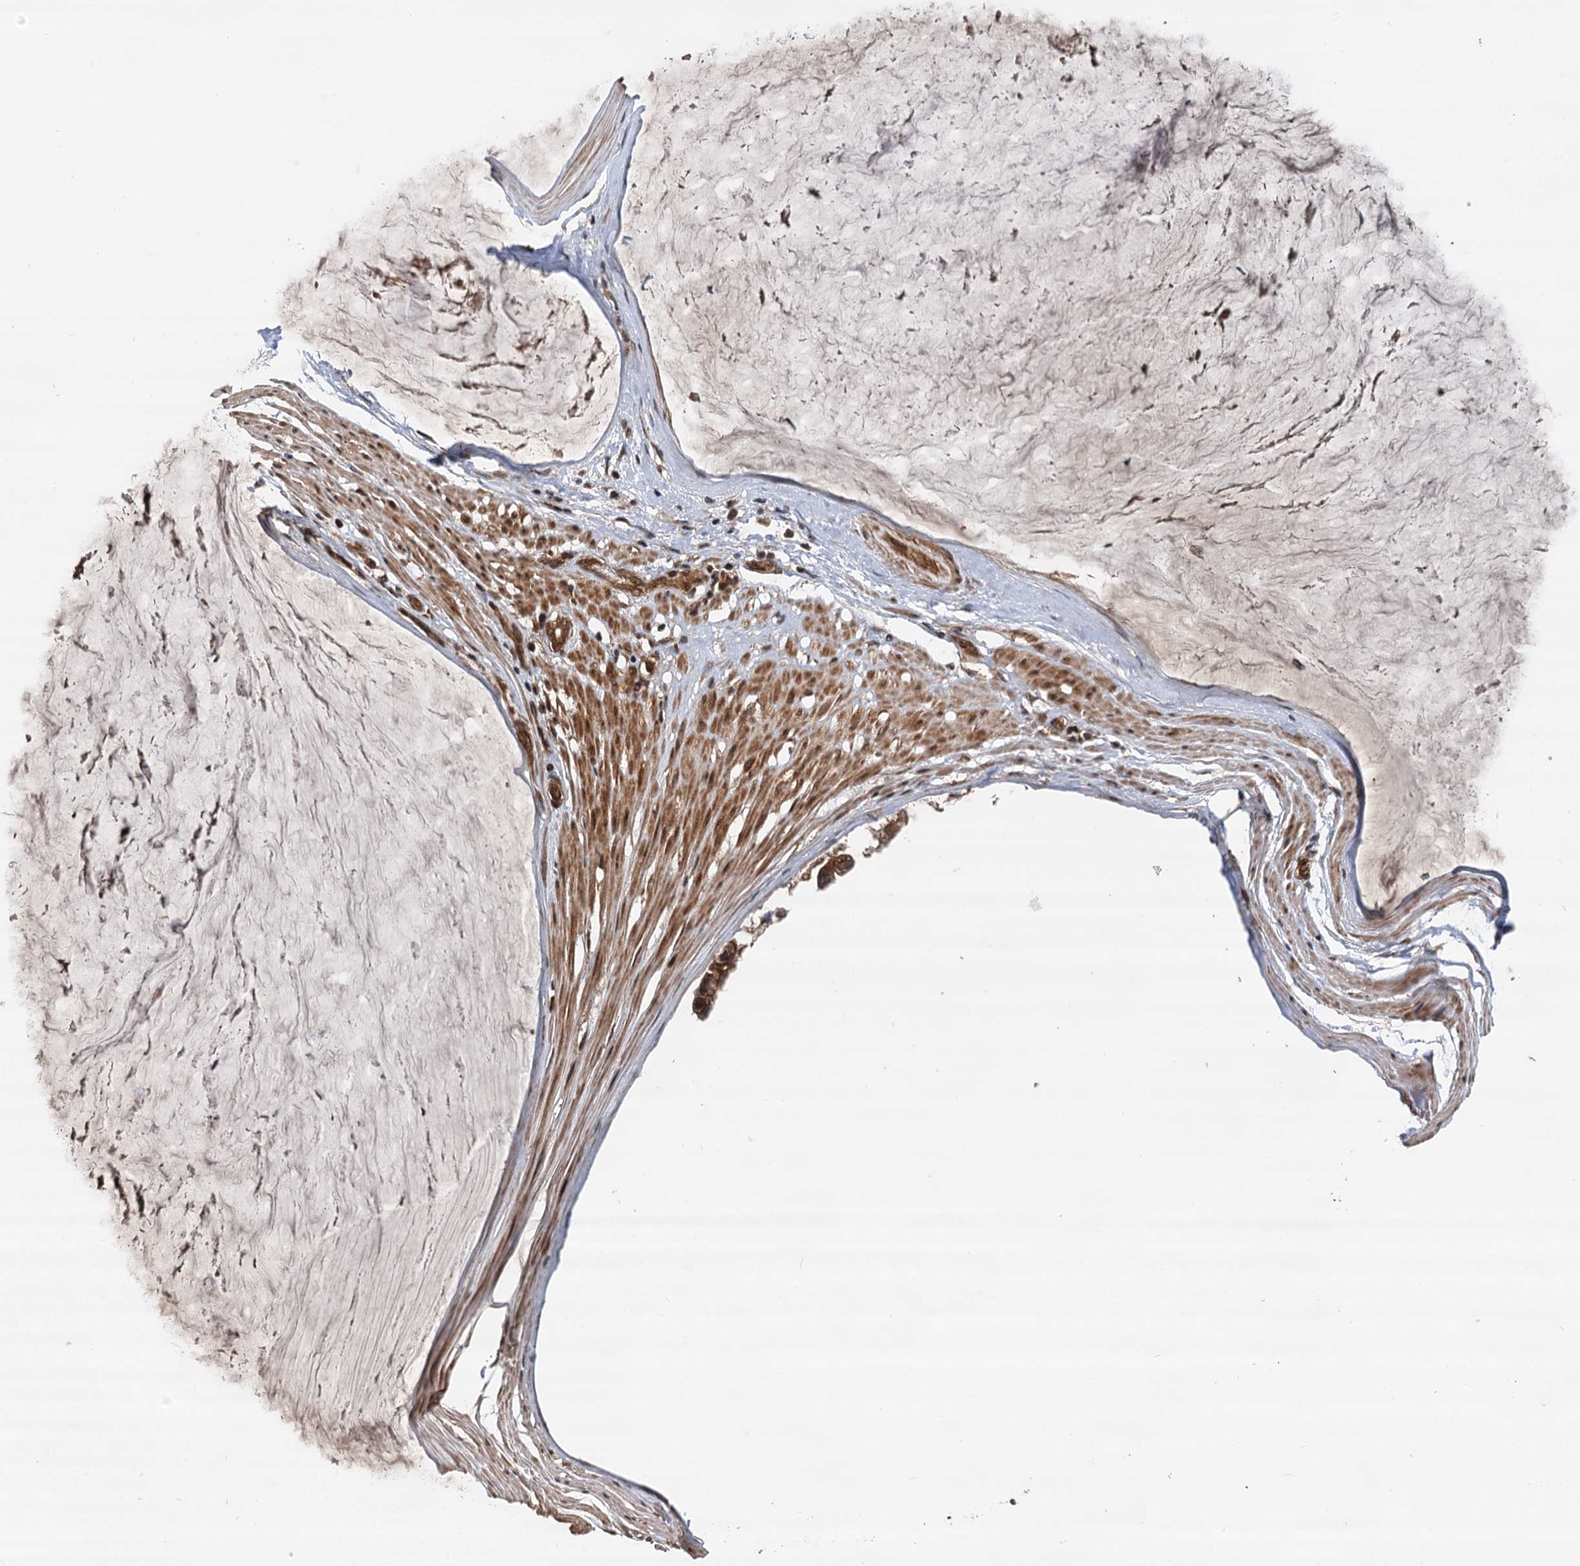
{"staining": {"intensity": "strong", "quantity": ">75%", "location": "cytoplasmic/membranous,nuclear"}, "tissue": "ovarian cancer", "cell_type": "Tumor cells", "image_type": "cancer", "snomed": [{"axis": "morphology", "description": "Cystadenocarcinoma, mucinous, NOS"}, {"axis": "topography", "description": "Ovary"}], "caption": "The micrograph displays a brown stain indicating the presence of a protein in the cytoplasmic/membranous and nuclear of tumor cells in ovarian mucinous cystadenocarcinoma.", "gene": "STUB1", "patient": {"sex": "female", "age": 39}}